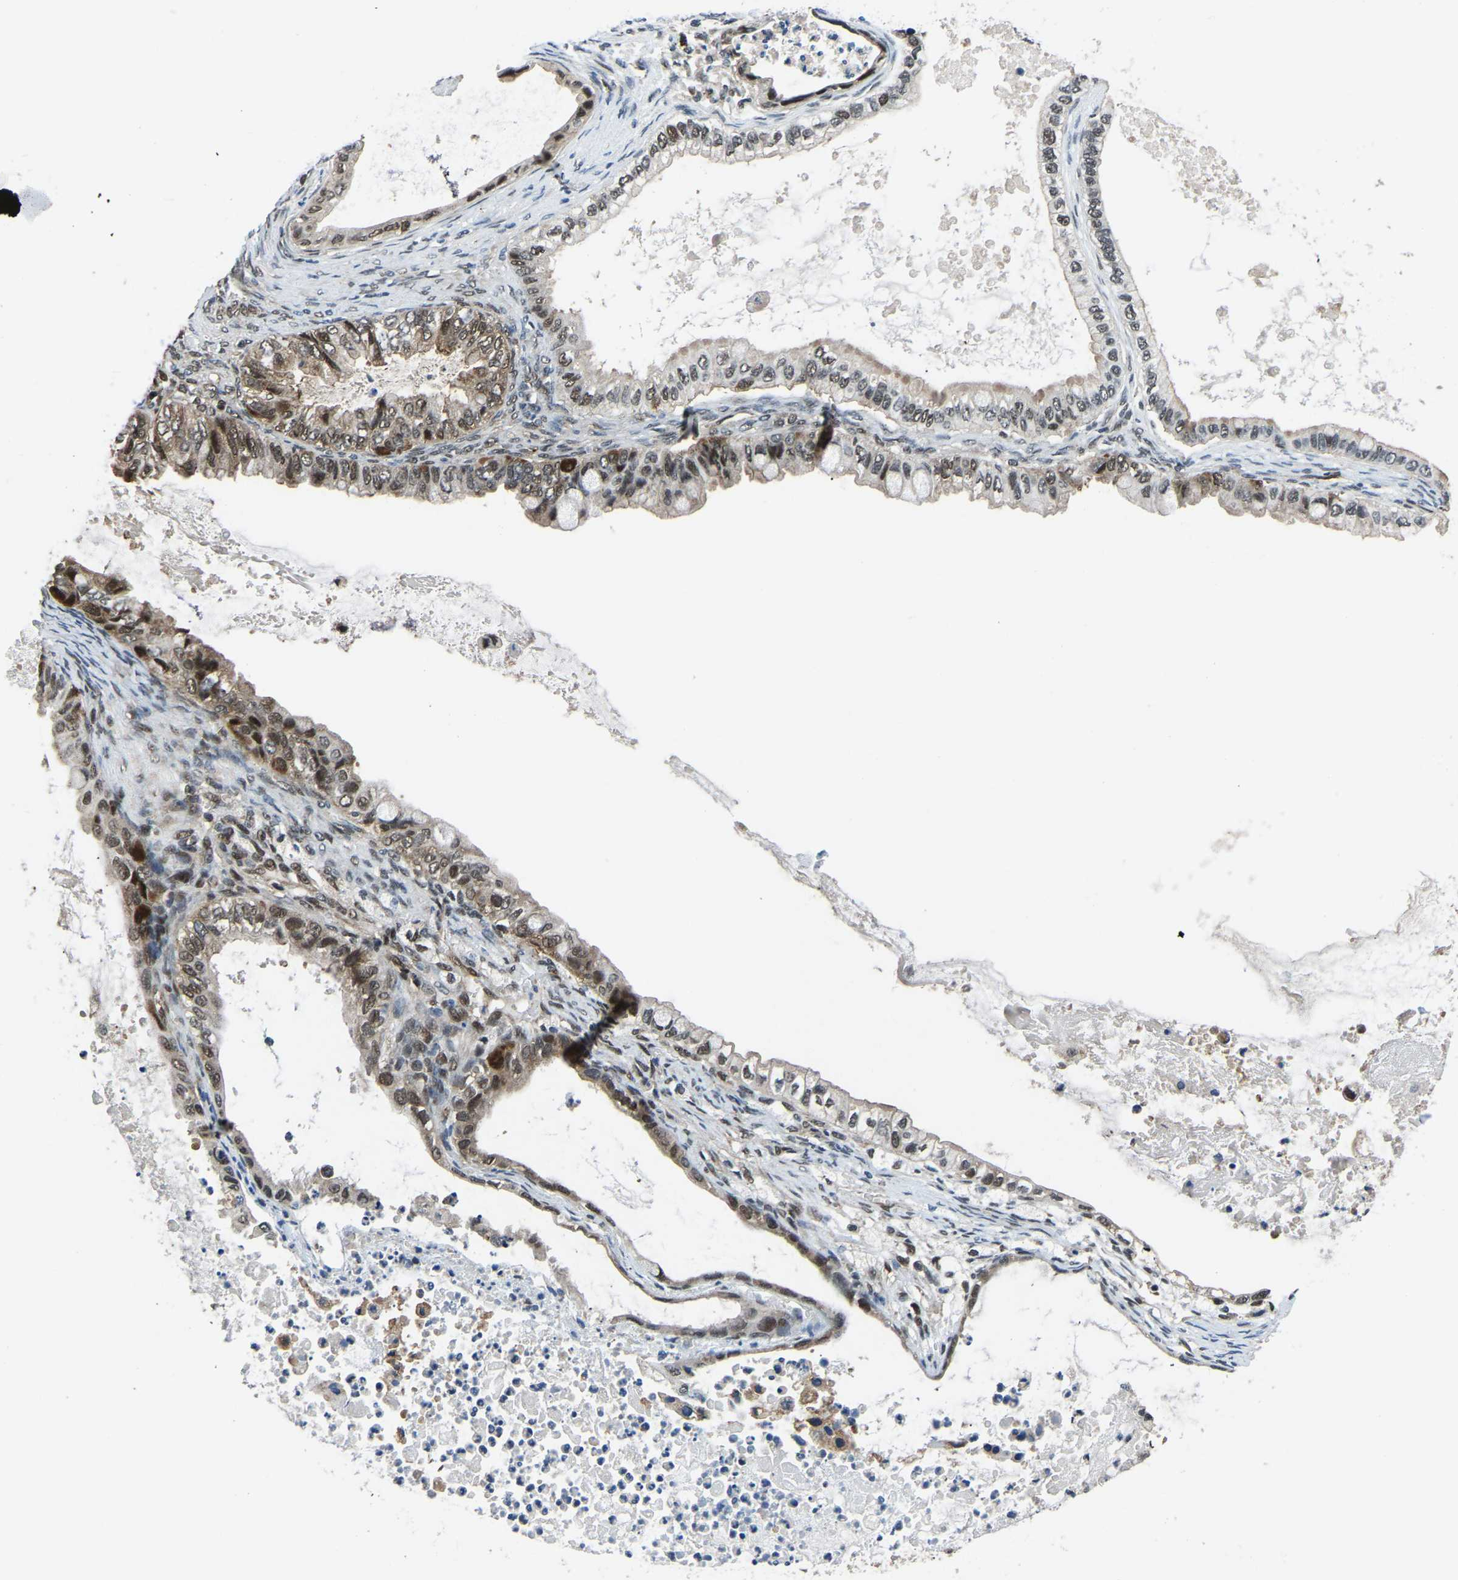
{"staining": {"intensity": "moderate", "quantity": ">75%", "location": "cytoplasmic/membranous,nuclear"}, "tissue": "ovarian cancer", "cell_type": "Tumor cells", "image_type": "cancer", "snomed": [{"axis": "morphology", "description": "Cystadenocarcinoma, mucinous, NOS"}, {"axis": "topography", "description": "Ovary"}], "caption": "A medium amount of moderate cytoplasmic/membranous and nuclear positivity is present in approximately >75% of tumor cells in ovarian cancer tissue.", "gene": "DFFA", "patient": {"sex": "female", "age": 80}}